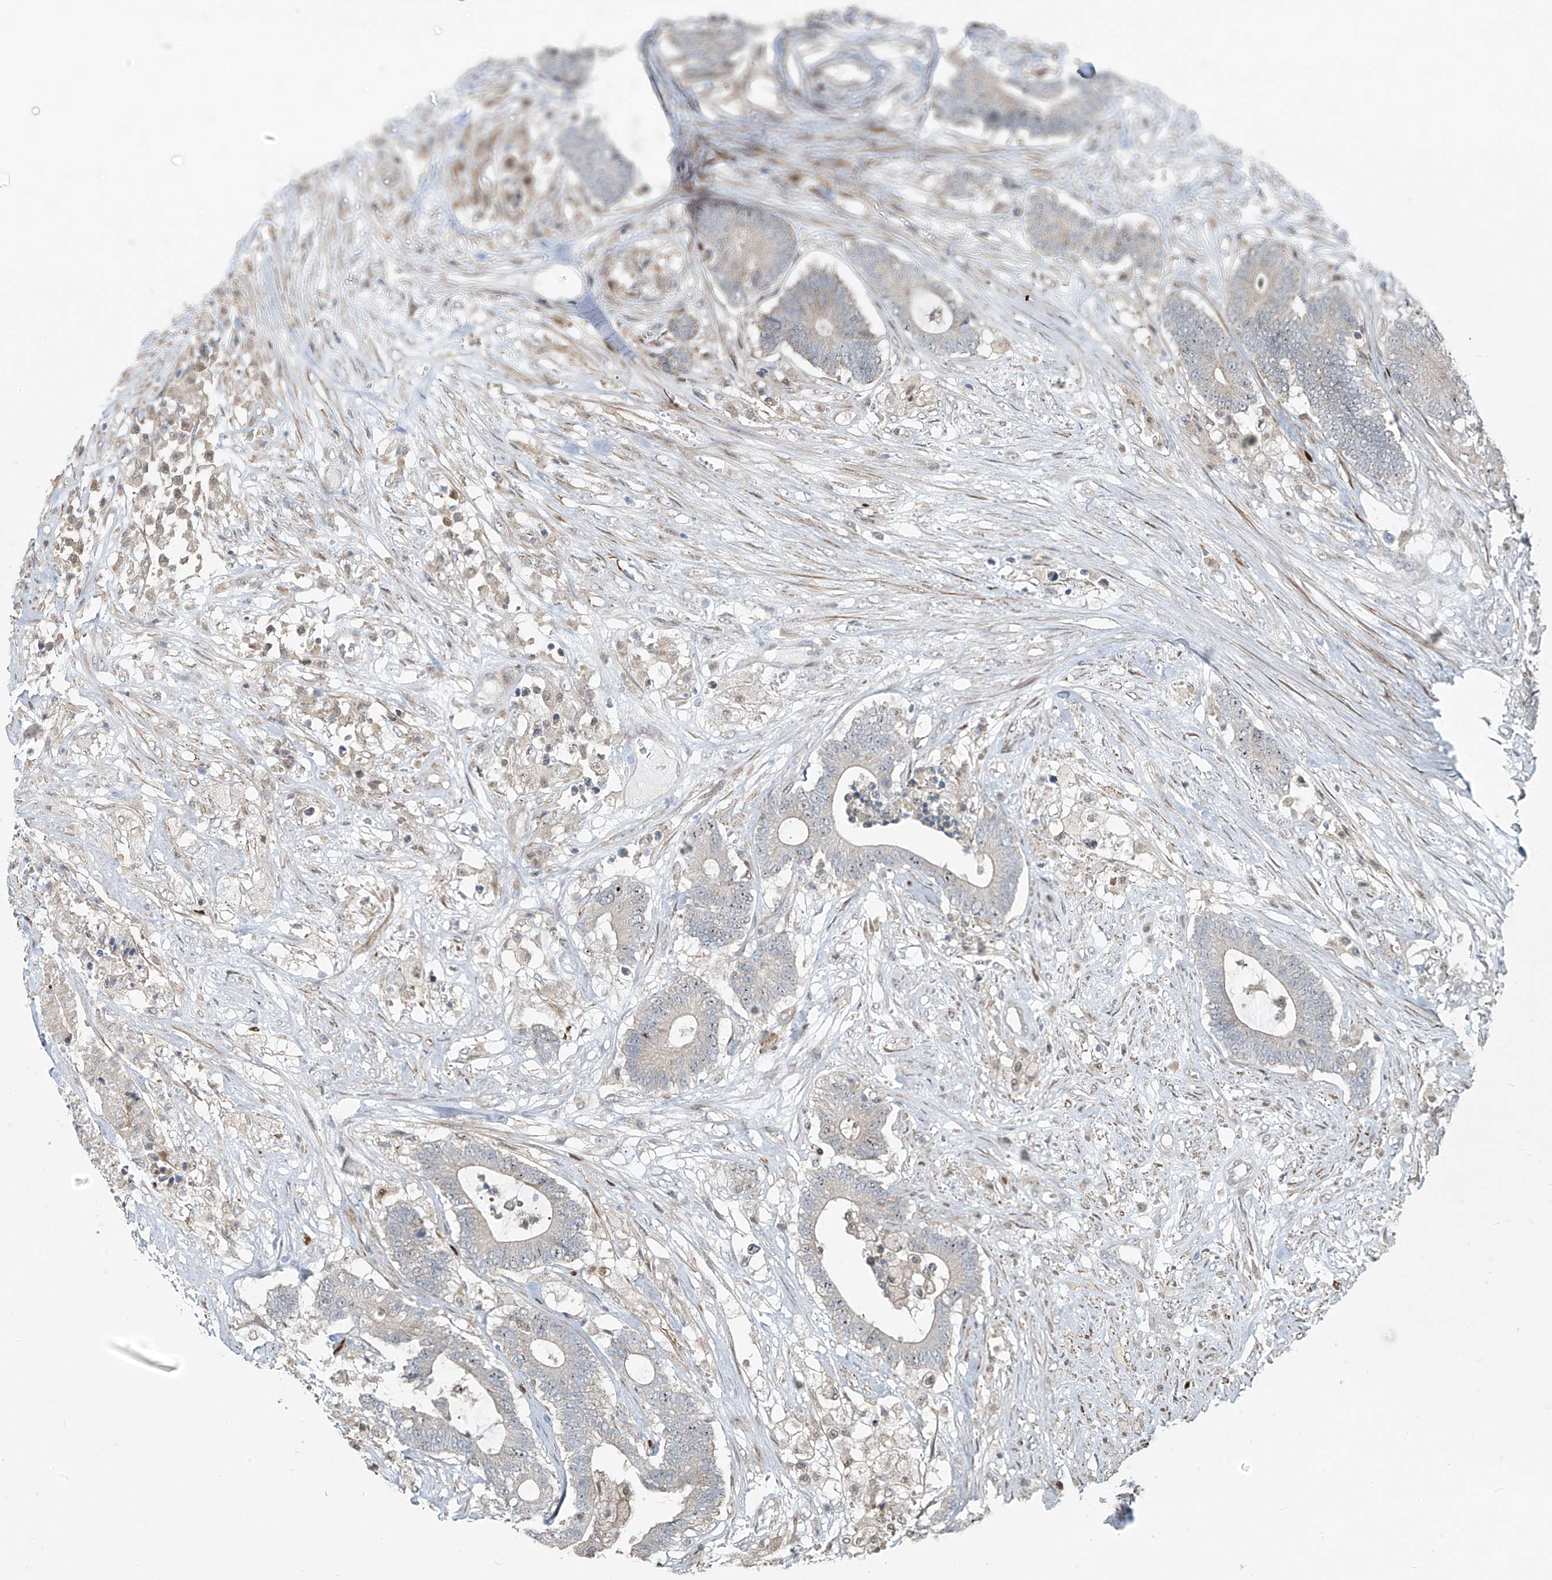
{"staining": {"intensity": "weak", "quantity": "<25%", "location": "cytoplasmic/membranous"}, "tissue": "colorectal cancer", "cell_type": "Tumor cells", "image_type": "cancer", "snomed": [{"axis": "morphology", "description": "Adenocarcinoma, NOS"}, {"axis": "topography", "description": "Colon"}], "caption": "There is no significant expression in tumor cells of adenocarcinoma (colorectal).", "gene": "PPCS", "patient": {"sex": "female", "age": 84}}